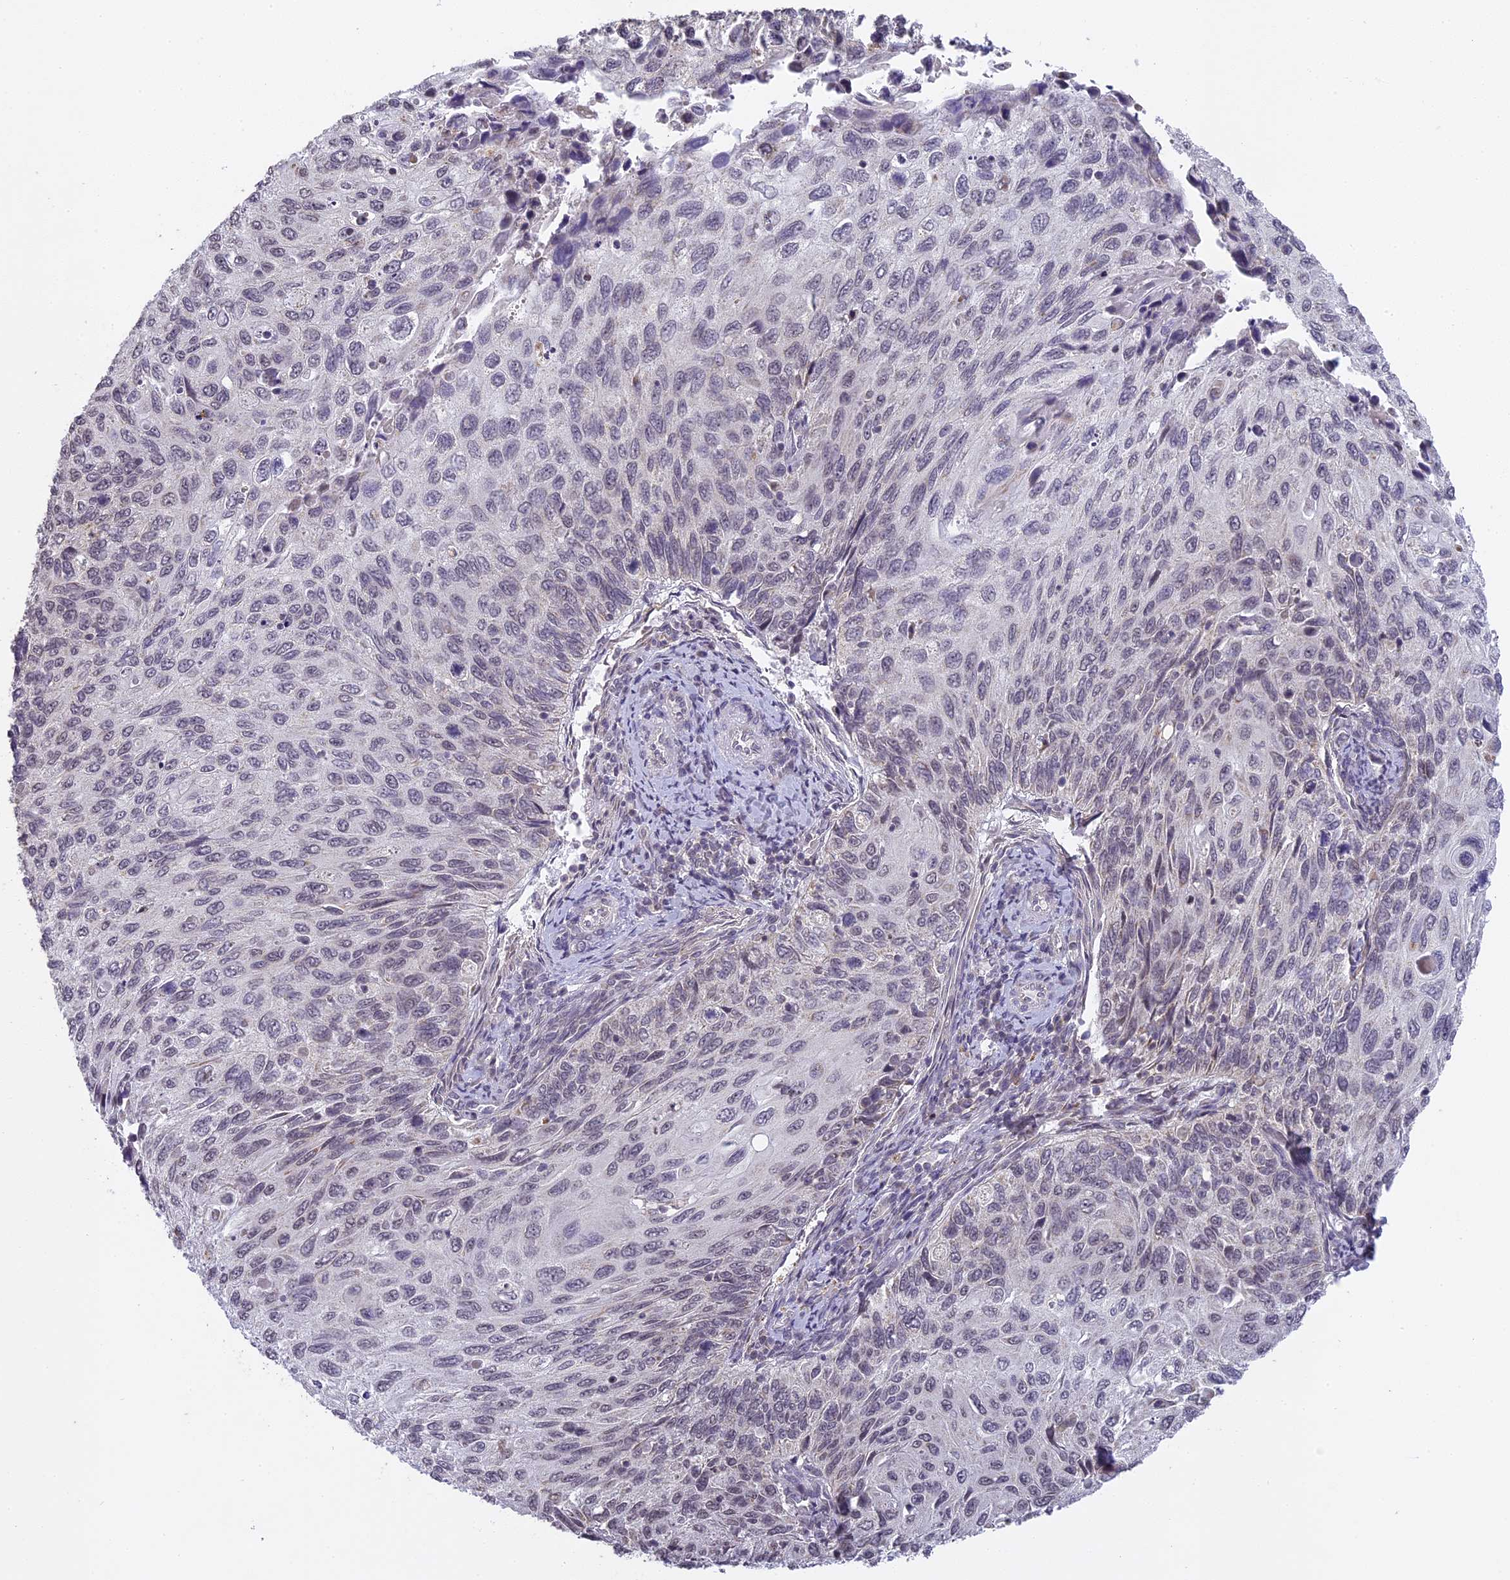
{"staining": {"intensity": "weak", "quantity": "<25%", "location": "nuclear"}, "tissue": "cervical cancer", "cell_type": "Tumor cells", "image_type": "cancer", "snomed": [{"axis": "morphology", "description": "Squamous cell carcinoma, NOS"}, {"axis": "topography", "description": "Cervix"}], "caption": "Immunohistochemistry image of neoplastic tissue: human cervical squamous cell carcinoma stained with DAB (3,3'-diaminobenzidine) shows no significant protein positivity in tumor cells.", "gene": "ERG28", "patient": {"sex": "female", "age": 70}}